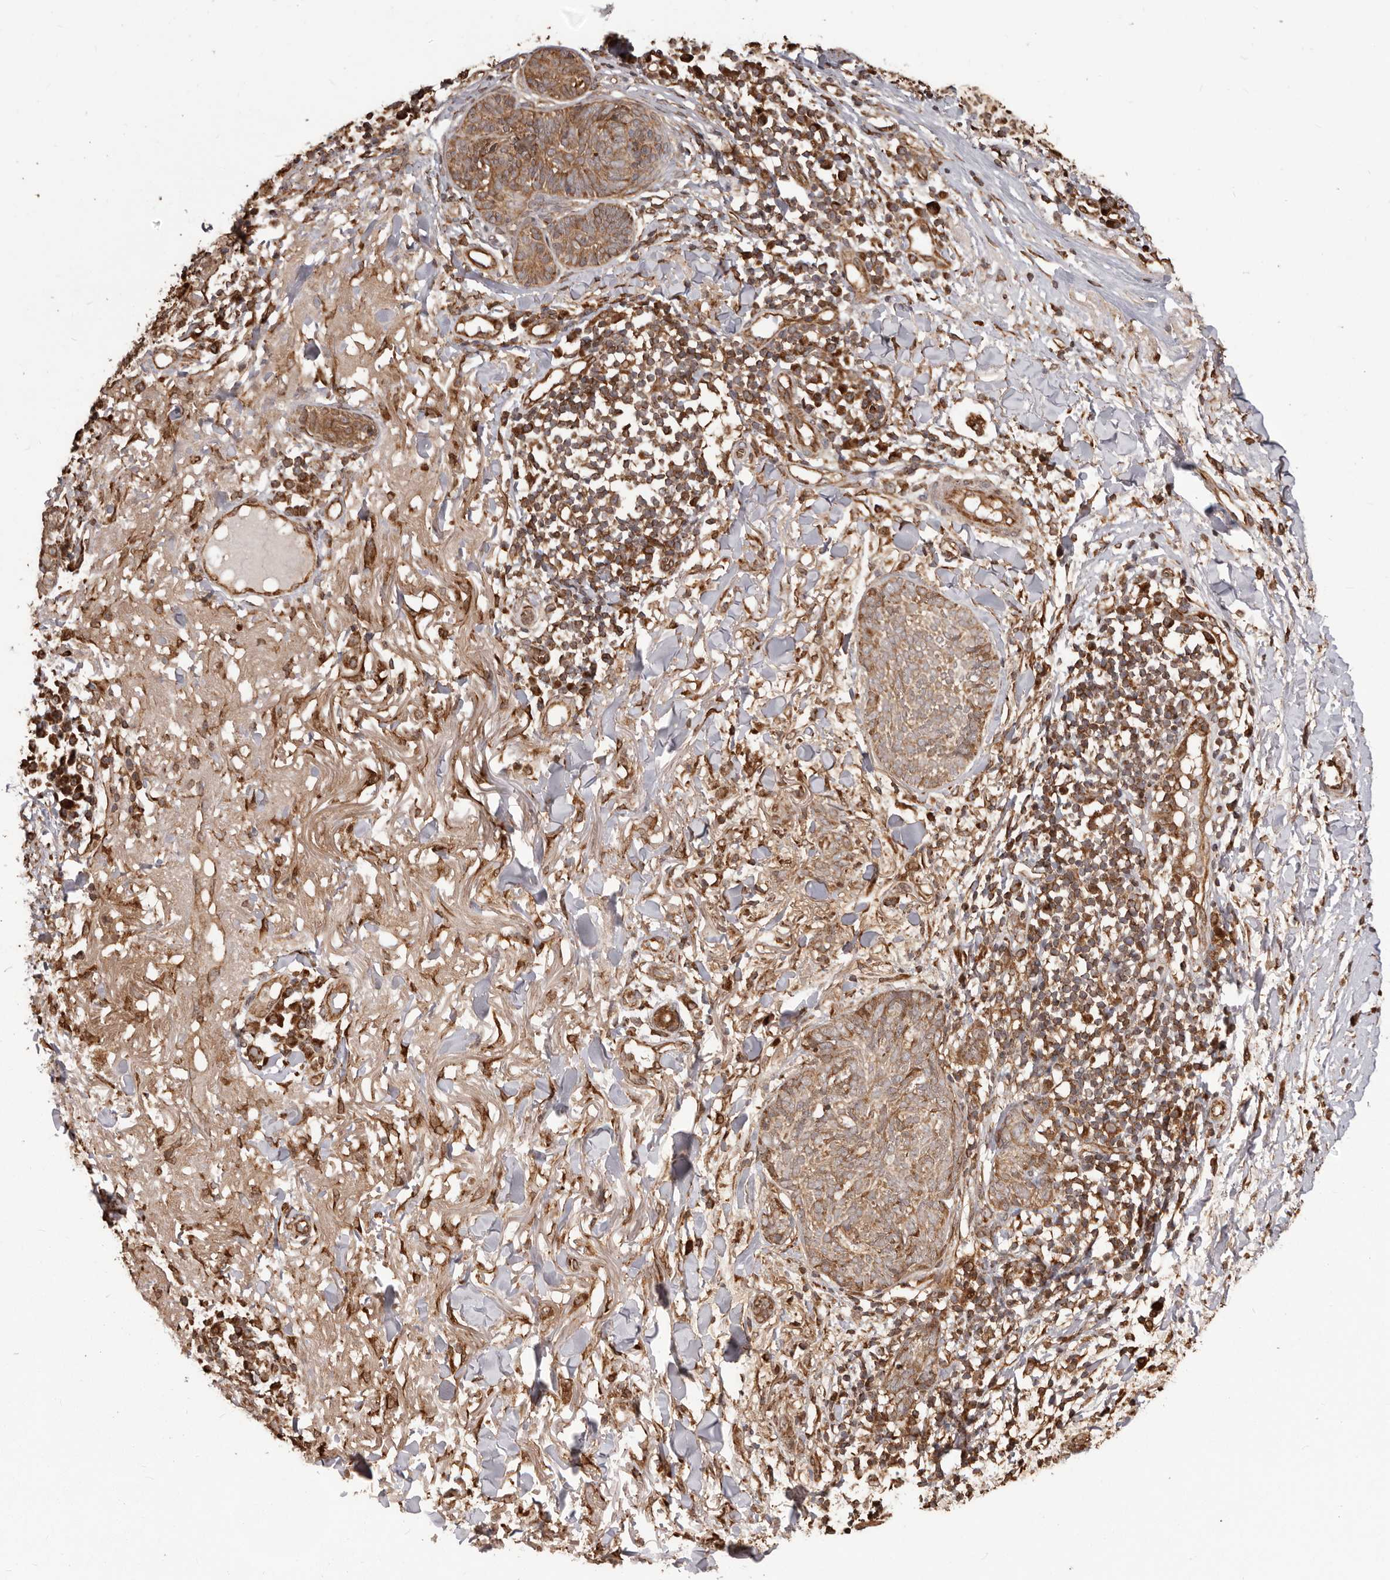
{"staining": {"intensity": "moderate", "quantity": ">75%", "location": "cytoplasmic/membranous"}, "tissue": "skin cancer", "cell_type": "Tumor cells", "image_type": "cancer", "snomed": [{"axis": "morphology", "description": "Basal cell carcinoma"}, {"axis": "topography", "description": "Skin"}], "caption": "Immunohistochemical staining of human skin cancer demonstrates medium levels of moderate cytoplasmic/membranous protein expression in approximately >75% of tumor cells.", "gene": "MTO1", "patient": {"sex": "male", "age": 85}}